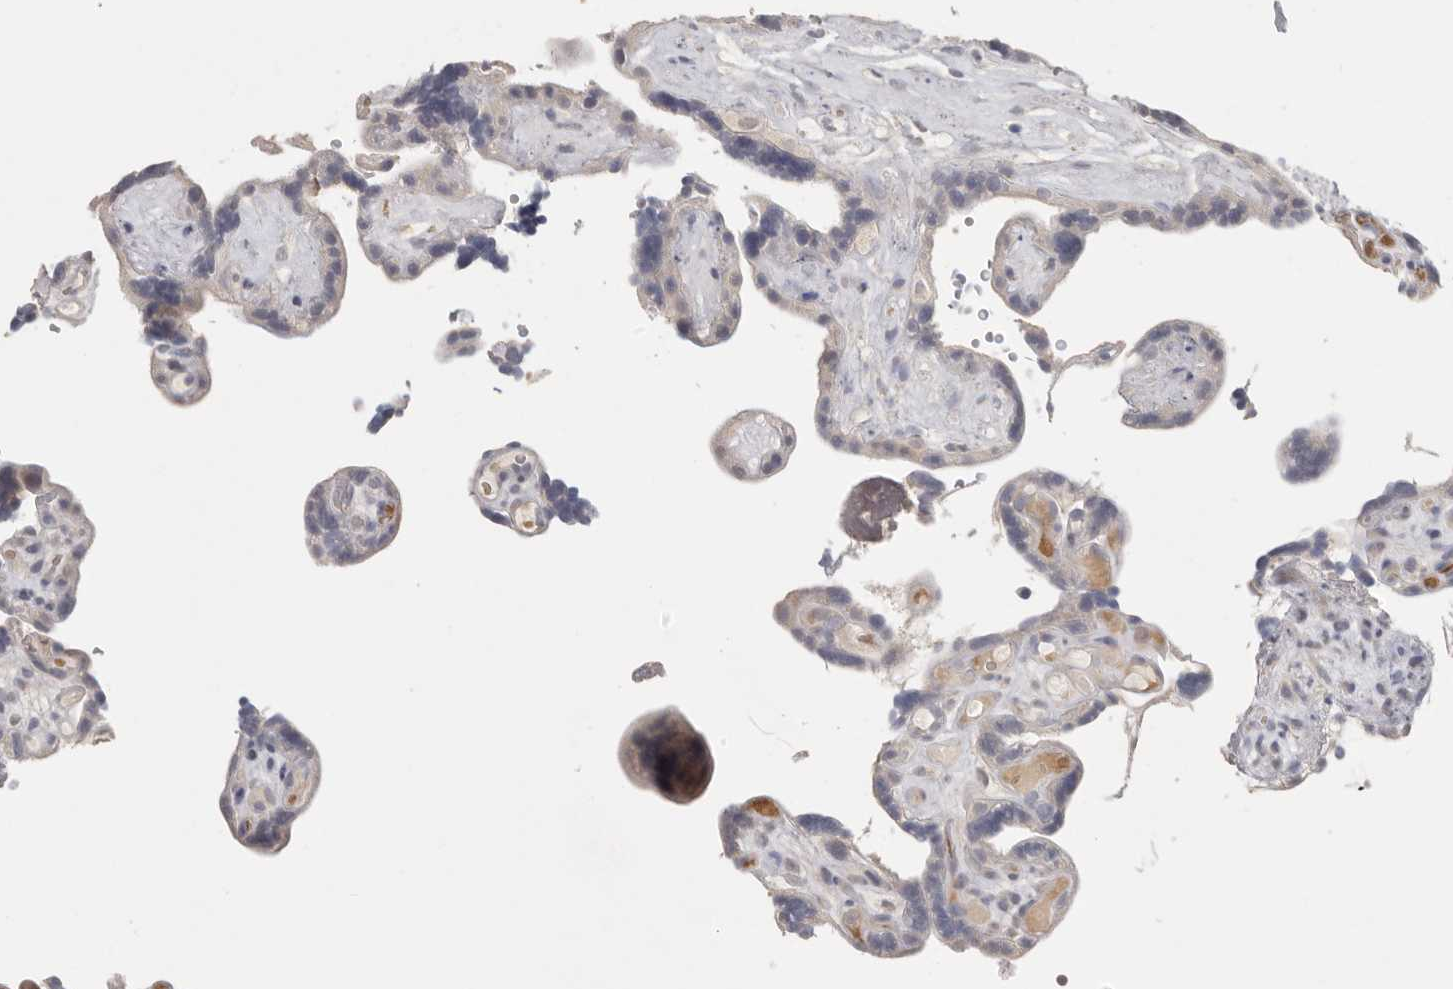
{"staining": {"intensity": "negative", "quantity": "none", "location": "none"}, "tissue": "placenta", "cell_type": "Decidual cells", "image_type": "normal", "snomed": [{"axis": "morphology", "description": "Normal tissue, NOS"}, {"axis": "topography", "description": "Placenta"}], "caption": "DAB (3,3'-diaminobenzidine) immunohistochemical staining of normal human placenta exhibits no significant expression in decidual cells.", "gene": "DNAJC11", "patient": {"sex": "female", "age": 30}}